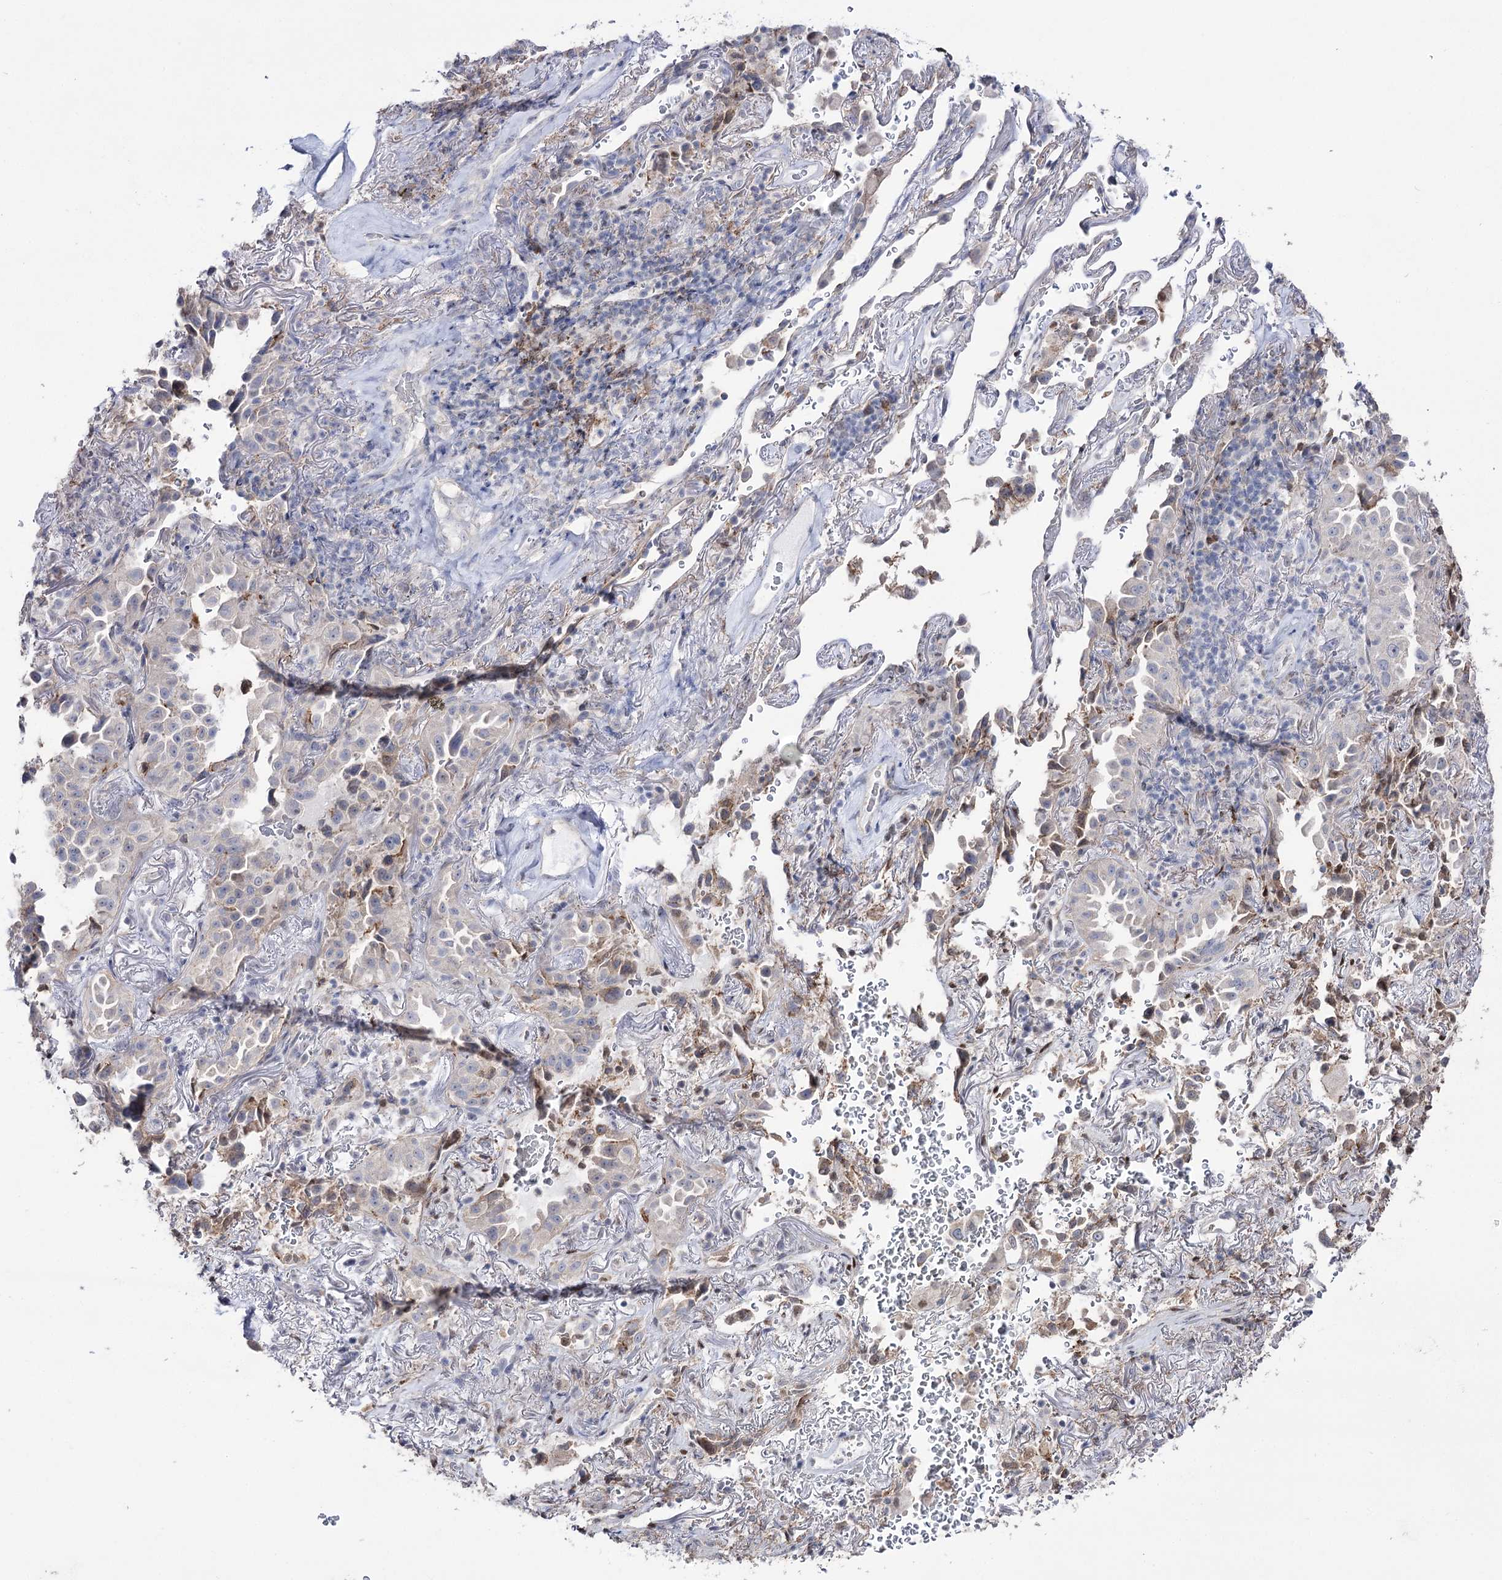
{"staining": {"intensity": "moderate", "quantity": "<25%", "location": "cytoplasmic/membranous"}, "tissue": "lung cancer", "cell_type": "Tumor cells", "image_type": "cancer", "snomed": [{"axis": "morphology", "description": "Adenocarcinoma, NOS"}, {"axis": "topography", "description": "Lung"}], "caption": "The micrograph shows immunohistochemical staining of lung adenocarcinoma. There is moderate cytoplasmic/membranous staining is seen in about <25% of tumor cells.", "gene": "VGLL4", "patient": {"sex": "female", "age": 69}}